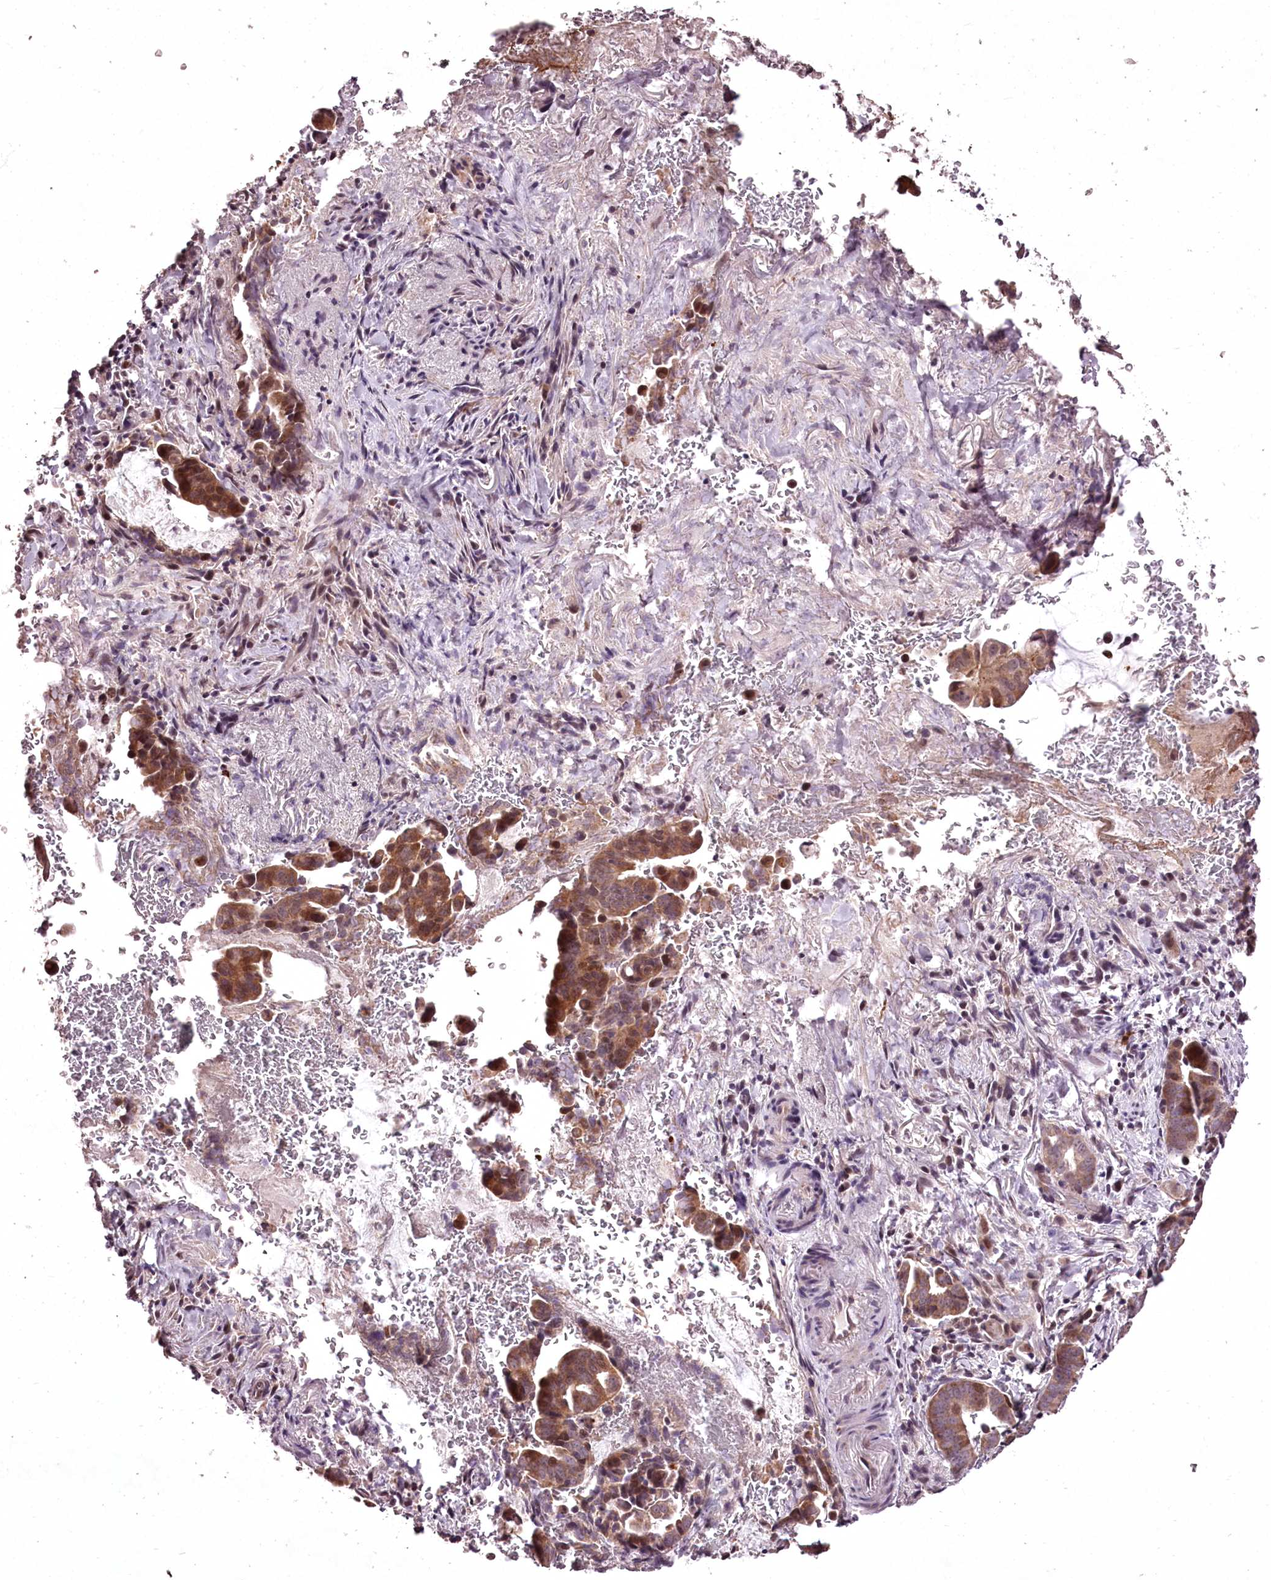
{"staining": {"intensity": "moderate", "quantity": "<25%", "location": "cytoplasmic/membranous"}, "tissue": "pancreatic cancer", "cell_type": "Tumor cells", "image_type": "cancer", "snomed": [{"axis": "morphology", "description": "Adenocarcinoma, NOS"}, {"axis": "topography", "description": "Pancreas"}], "caption": "High-magnification brightfield microscopy of pancreatic cancer stained with DAB (3,3'-diaminobenzidine) (brown) and counterstained with hematoxylin (blue). tumor cells exhibit moderate cytoplasmic/membranous expression is identified in about<25% of cells.", "gene": "ADRA1D", "patient": {"sex": "female", "age": 63}}